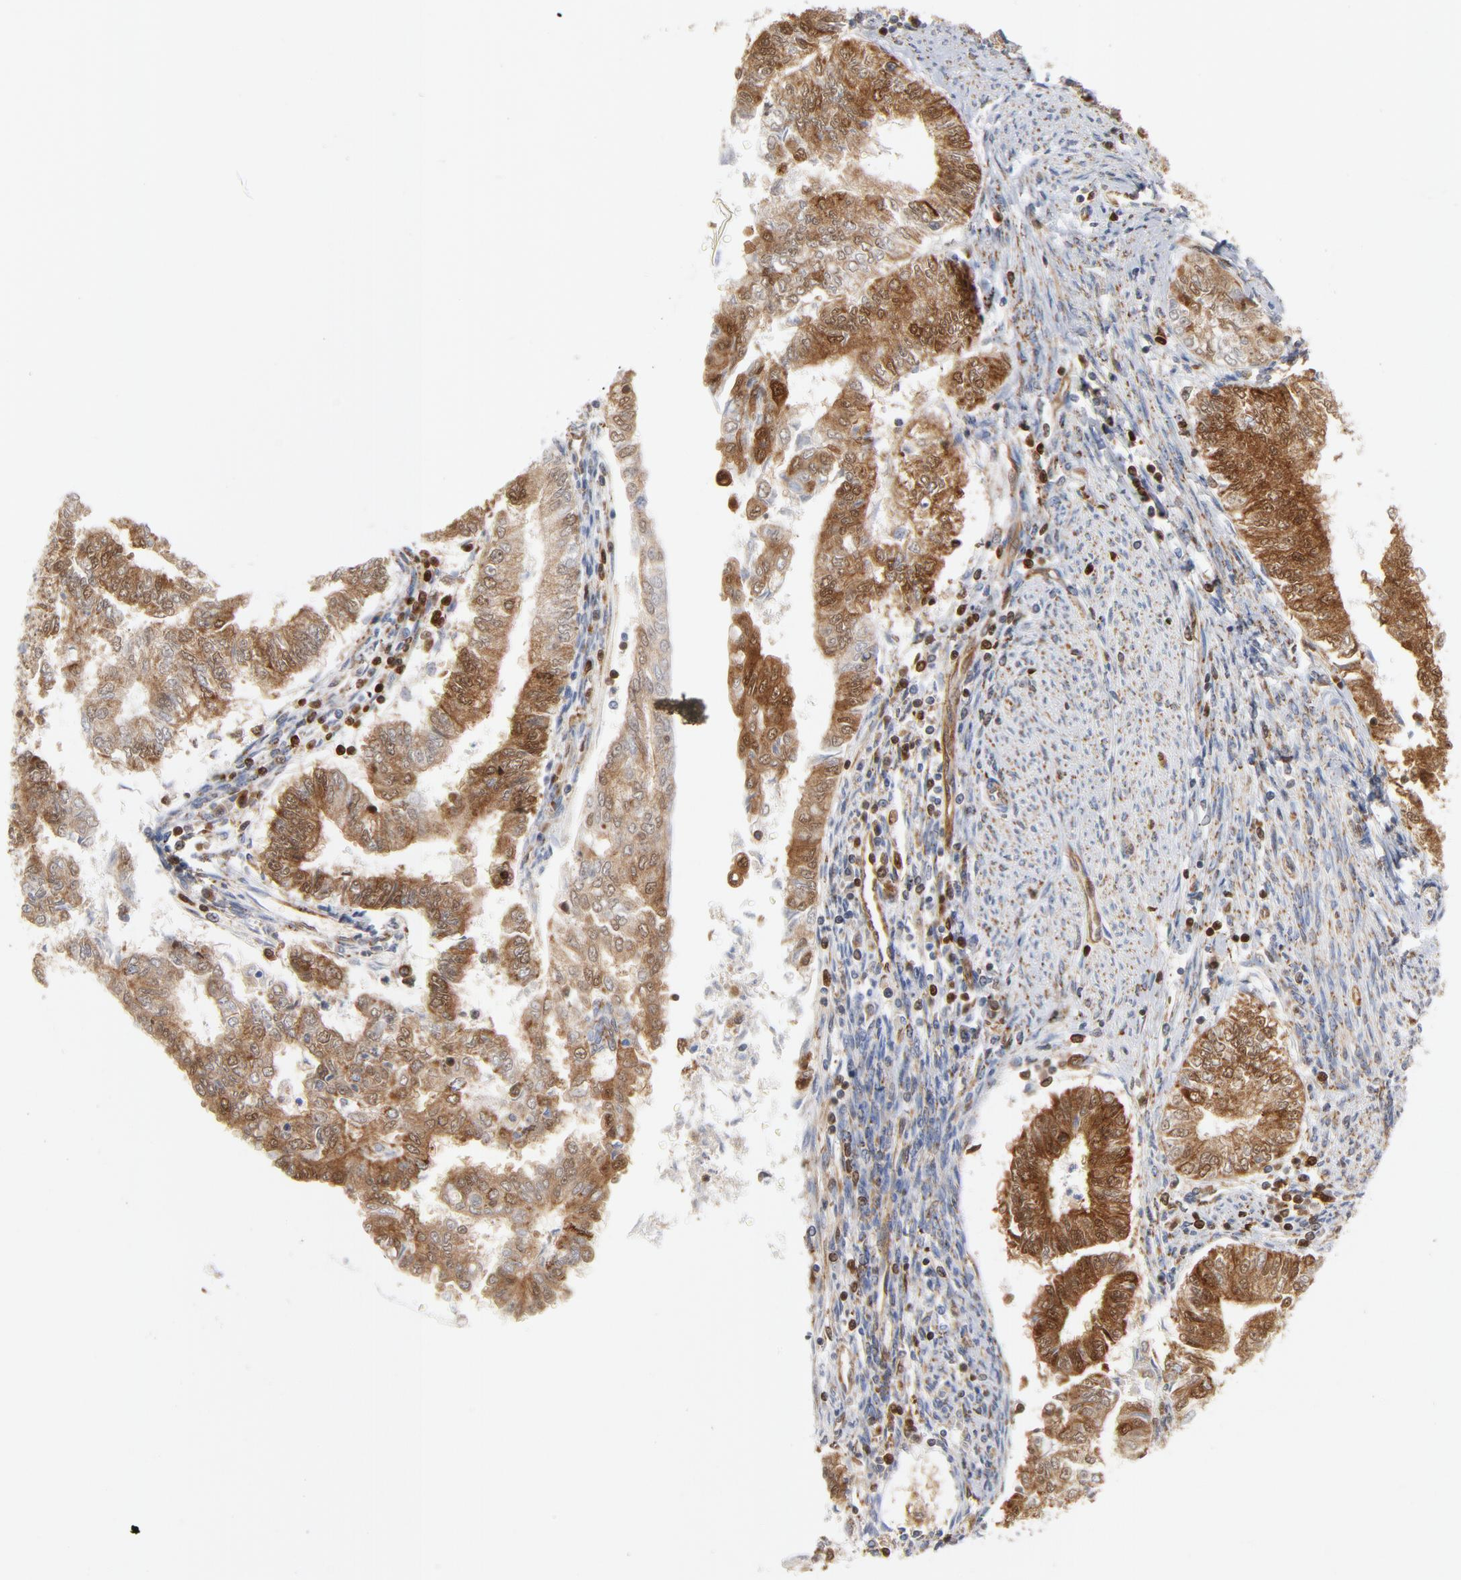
{"staining": {"intensity": "strong", "quantity": ">75%", "location": "cytoplasmic/membranous,nuclear"}, "tissue": "endometrial cancer", "cell_type": "Tumor cells", "image_type": "cancer", "snomed": [{"axis": "morphology", "description": "Adenocarcinoma, NOS"}, {"axis": "topography", "description": "Endometrium"}], "caption": "A photomicrograph showing strong cytoplasmic/membranous and nuclear positivity in about >75% of tumor cells in endometrial cancer, as visualized by brown immunohistochemical staining.", "gene": "DIABLO", "patient": {"sex": "female", "age": 66}}